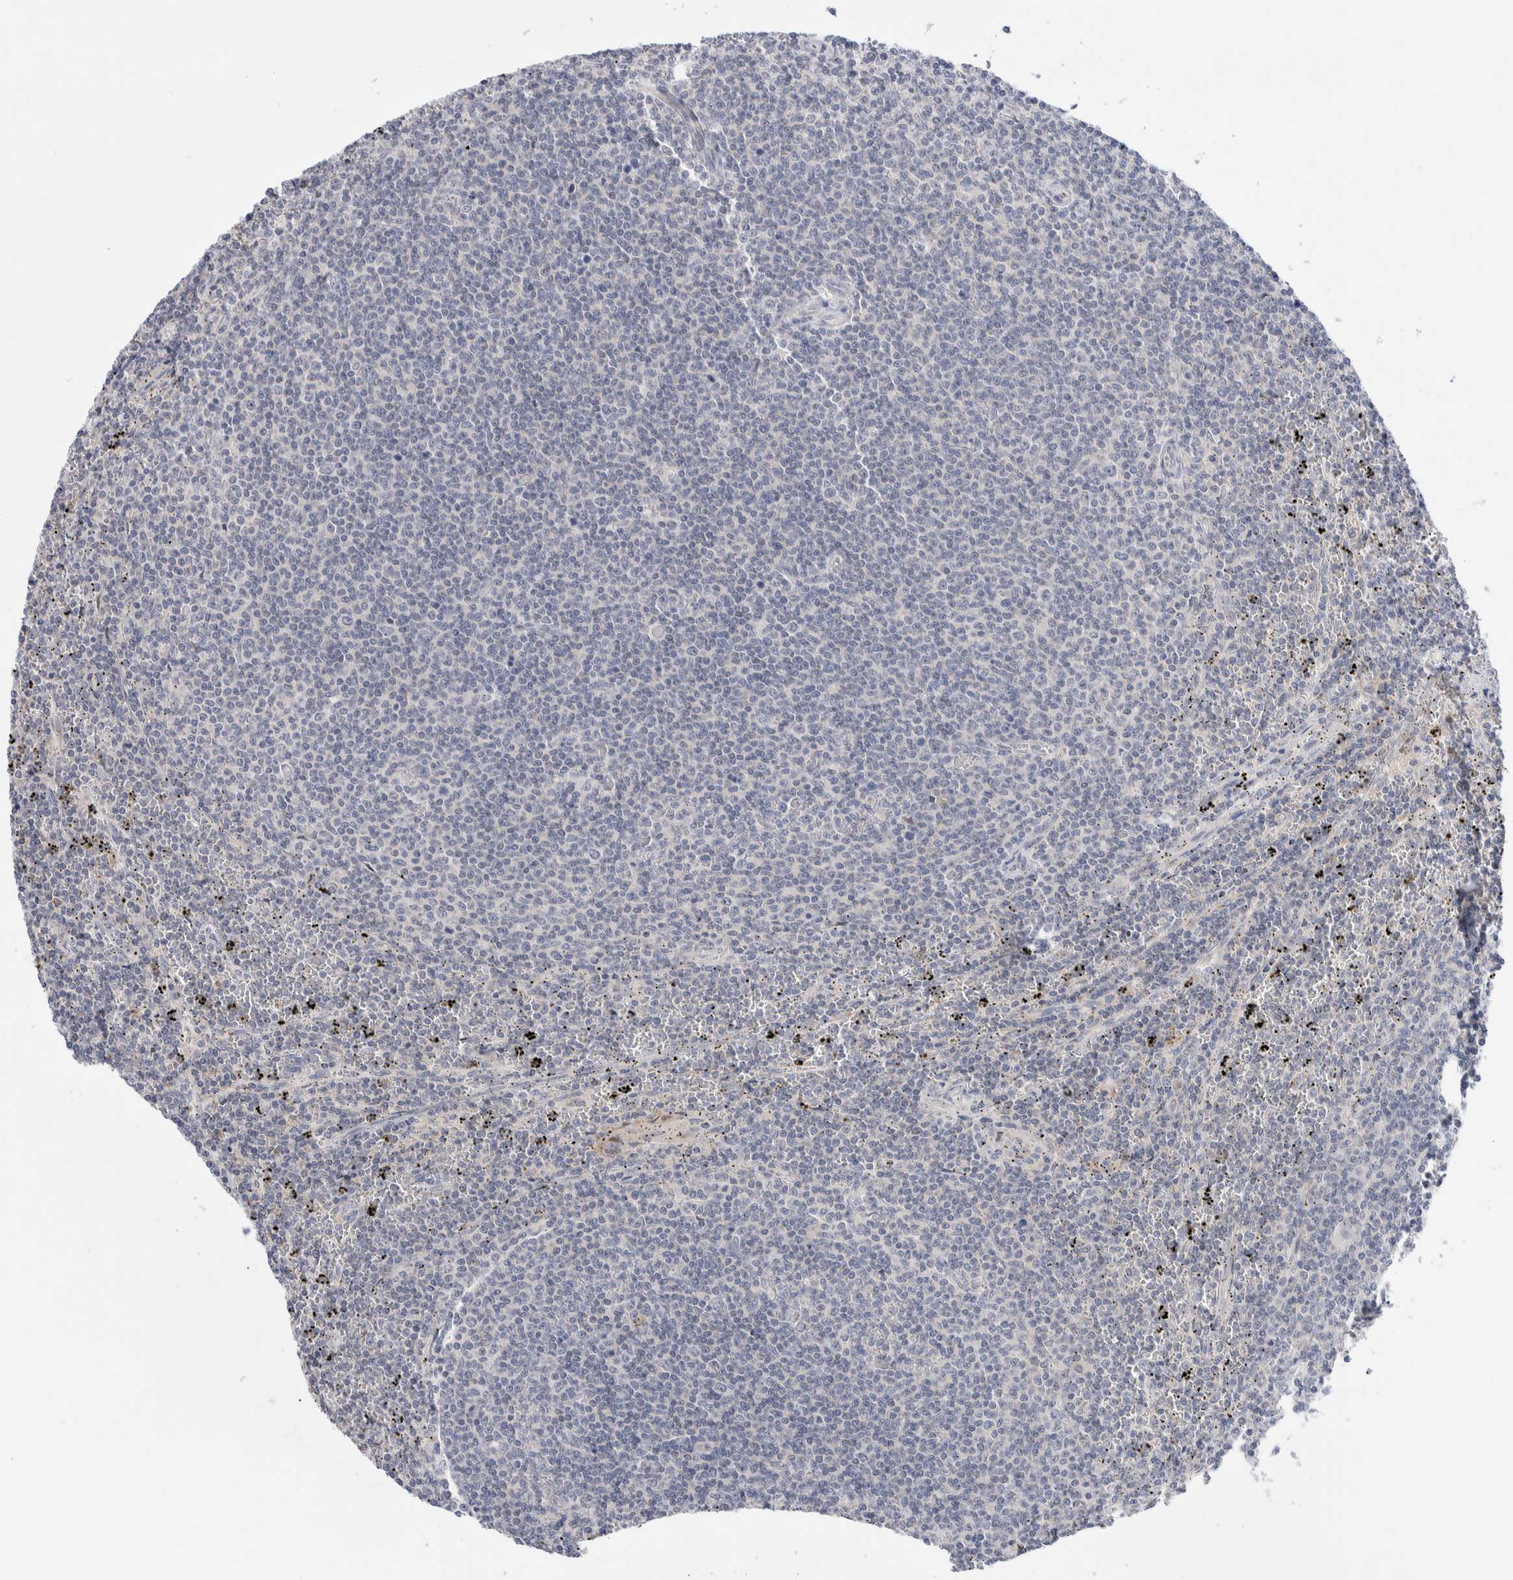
{"staining": {"intensity": "negative", "quantity": "none", "location": "none"}, "tissue": "lymphoma", "cell_type": "Tumor cells", "image_type": "cancer", "snomed": [{"axis": "morphology", "description": "Malignant lymphoma, non-Hodgkin's type, Low grade"}, {"axis": "topography", "description": "Spleen"}], "caption": "Malignant lymphoma, non-Hodgkin's type (low-grade) was stained to show a protein in brown. There is no significant positivity in tumor cells.", "gene": "DNAJB6", "patient": {"sex": "female", "age": 50}}